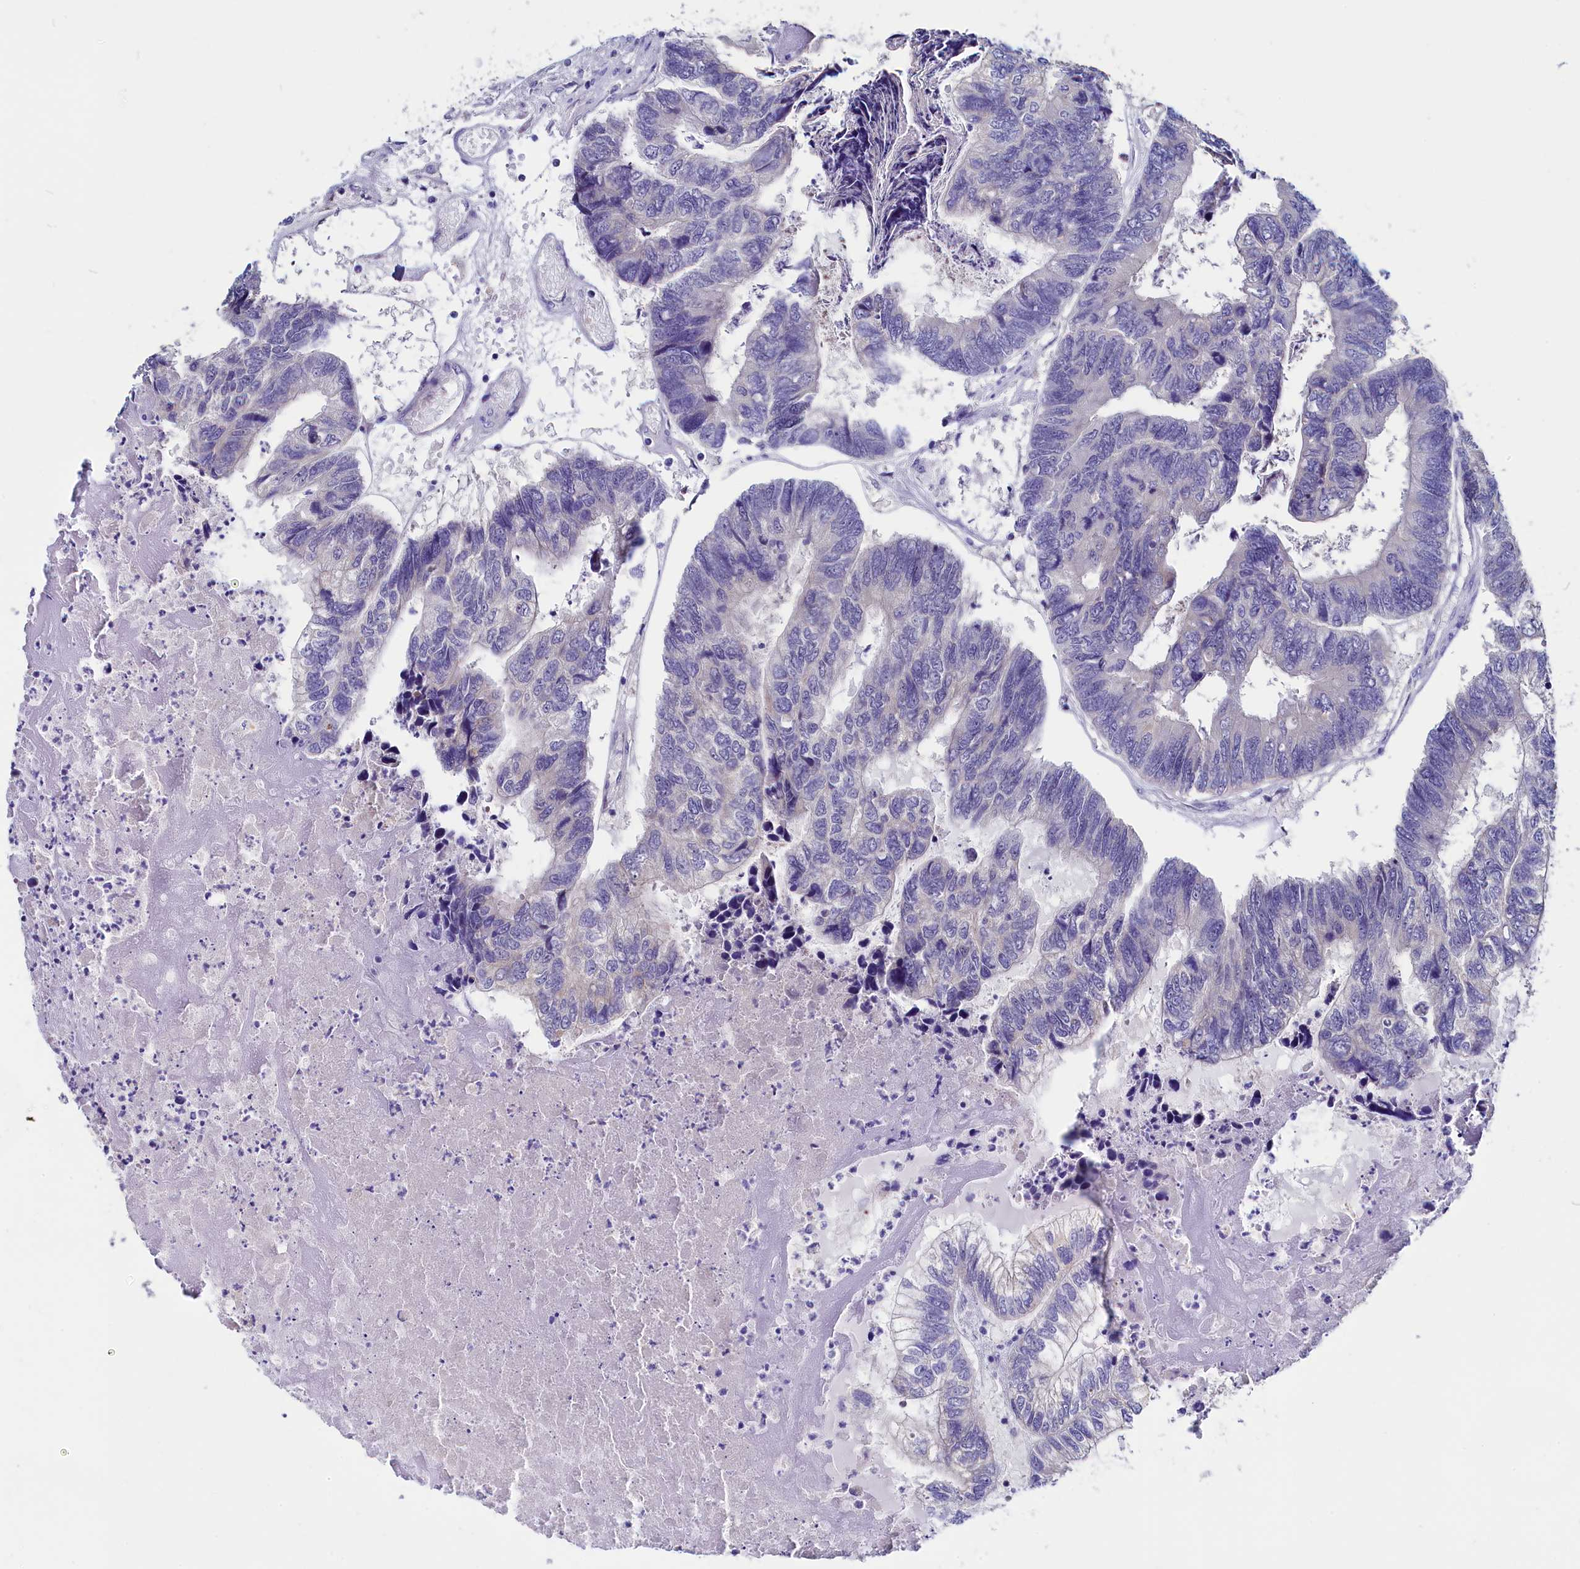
{"staining": {"intensity": "negative", "quantity": "none", "location": "none"}, "tissue": "colorectal cancer", "cell_type": "Tumor cells", "image_type": "cancer", "snomed": [{"axis": "morphology", "description": "Adenocarcinoma, NOS"}, {"axis": "topography", "description": "Colon"}], "caption": "This histopathology image is of adenocarcinoma (colorectal) stained with immunohistochemistry to label a protein in brown with the nuclei are counter-stained blue. There is no expression in tumor cells. (DAB immunohistochemistry (IHC) with hematoxylin counter stain).", "gene": "CIAPIN1", "patient": {"sex": "female", "age": 67}}